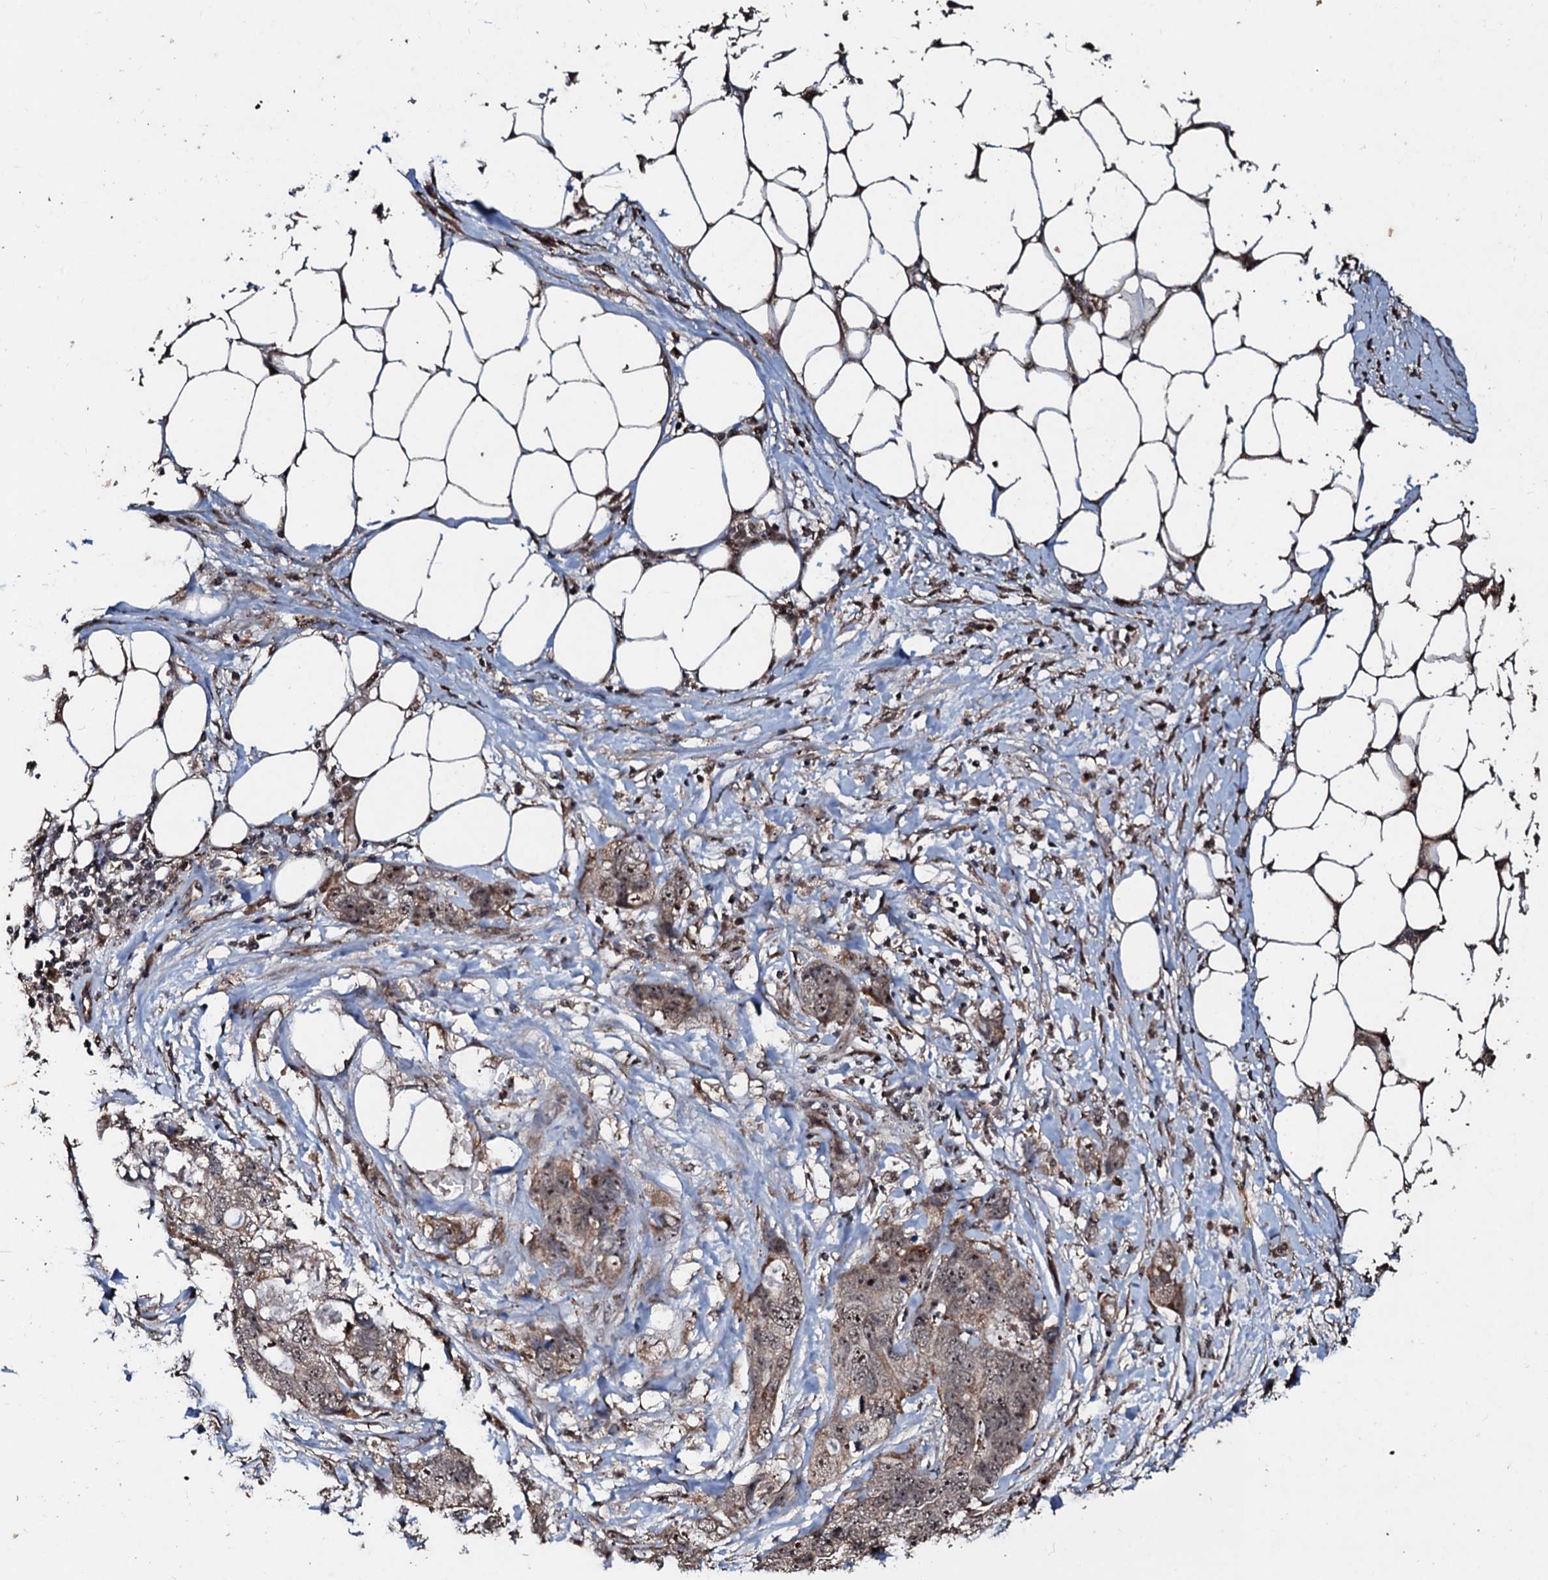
{"staining": {"intensity": "moderate", "quantity": ">75%", "location": "cytoplasmic/membranous,nuclear"}, "tissue": "stomach cancer", "cell_type": "Tumor cells", "image_type": "cancer", "snomed": [{"axis": "morphology", "description": "Adenocarcinoma, NOS"}, {"axis": "topography", "description": "Stomach"}], "caption": "Immunohistochemistry histopathology image of neoplastic tissue: human stomach cancer stained using immunohistochemistry shows medium levels of moderate protein expression localized specifically in the cytoplasmic/membranous and nuclear of tumor cells, appearing as a cytoplasmic/membranous and nuclear brown color.", "gene": "SUPT7L", "patient": {"sex": "female", "age": 89}}